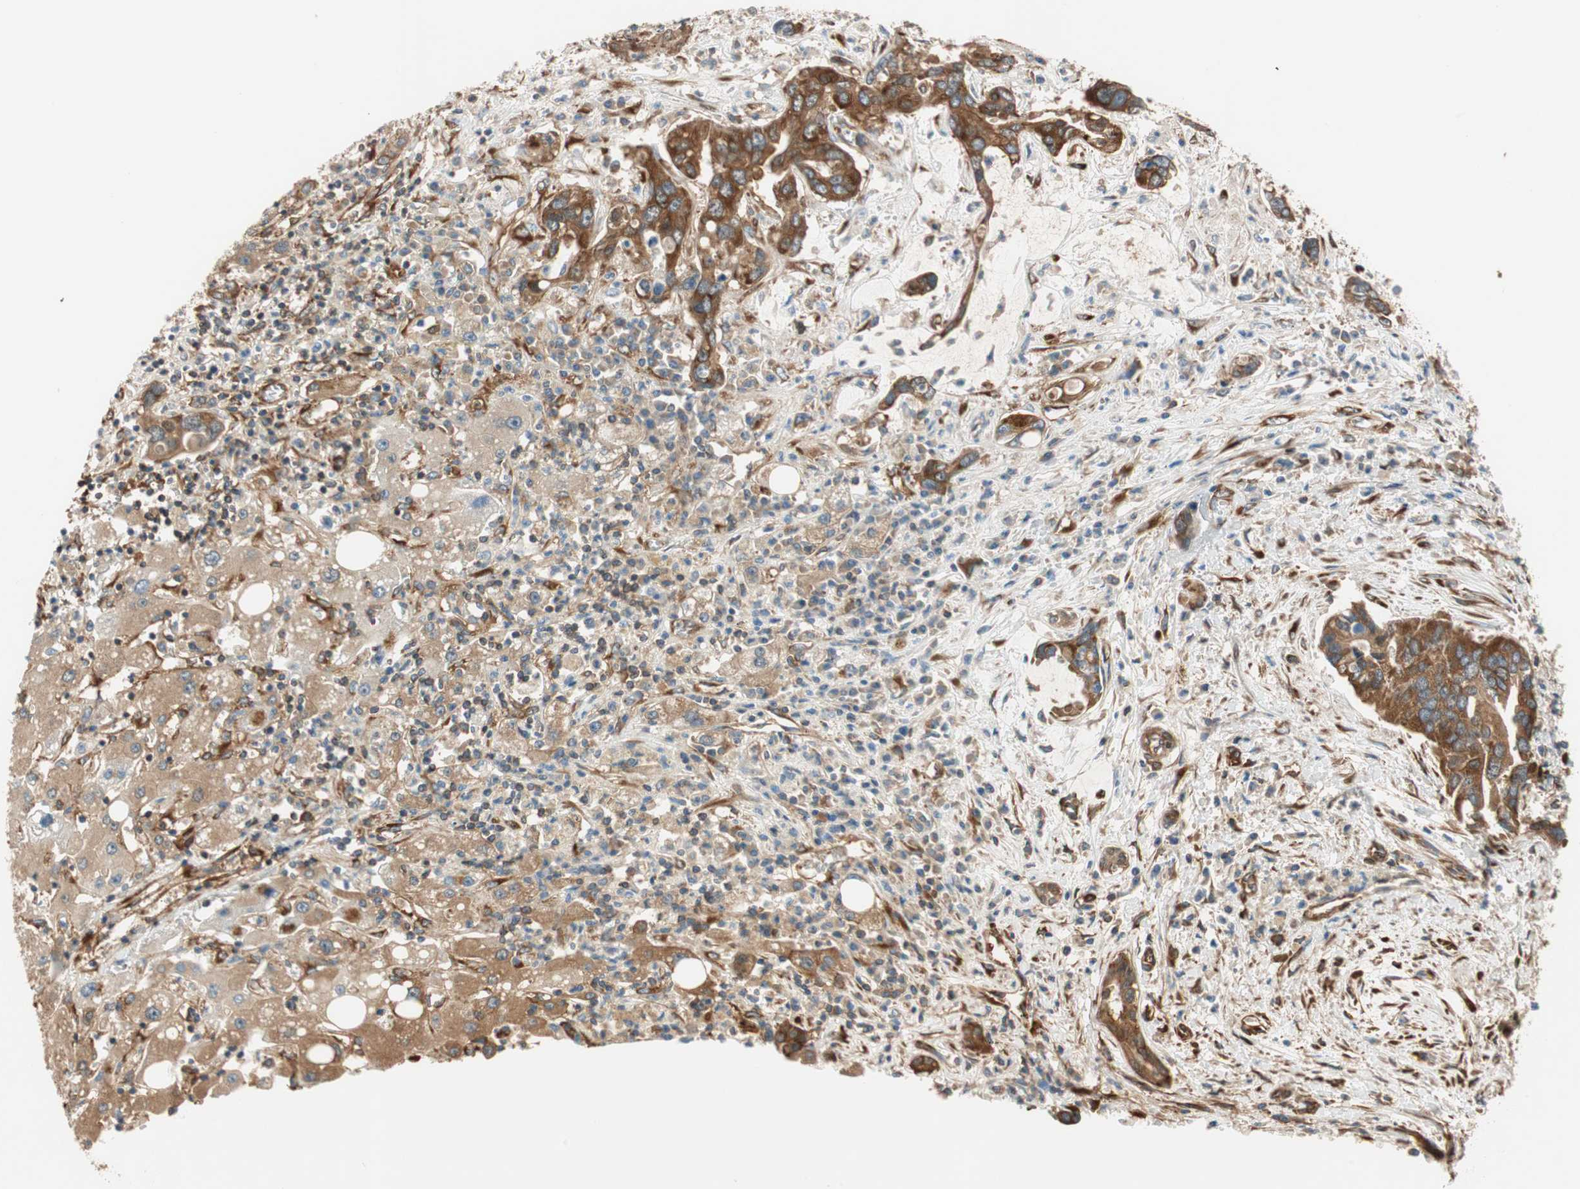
{"staining": {"intensity": "strong", "quantity": ">75%", "location": "cytoplasmic/membranous"}, "tissue": "liver cancer", "cell_type": "Tumor cells", "image_type": "cancer", "snomed": [{"axis": "morphology", "description": "Cholangiocarcinoma"}, {"axis": "topography", "description": "Liver"}], "caption": "A high-resolution histopathology image shows immunohistochemistry staining of cholangiocarcinoma (liver), which shows strong cytoplasmic/membranous staining in about >75% of tumor cells.", "gene": "WASL", "patient": {"sex": "female", "age": 65}}